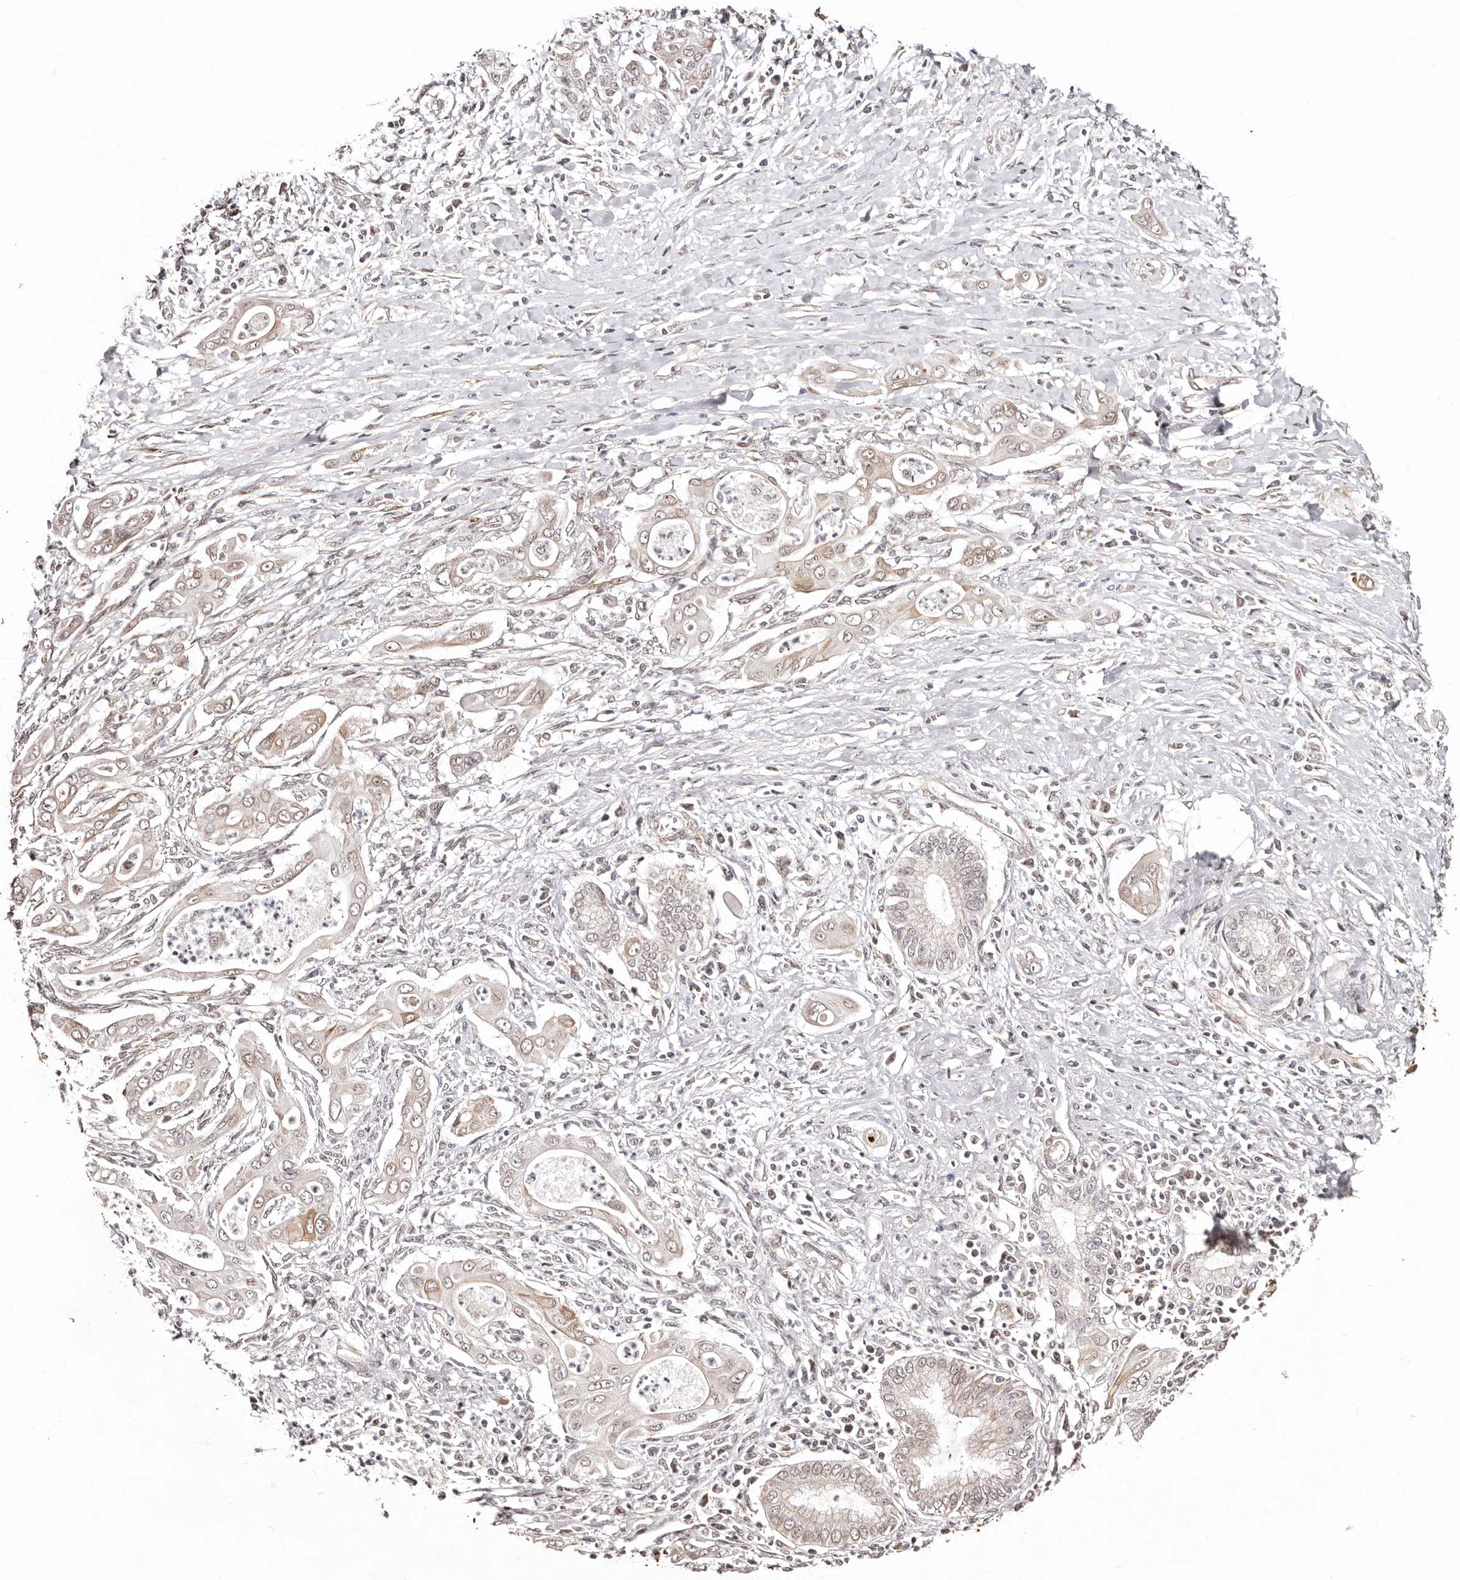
{"staining": {"intensity": "moderate", "quantity": "<25%", "location": "cytoplasmic/membranous"}, "tissue": "pancreatic cancer", "cell_type": "Tumor cells", "image_type": "cancer", "snomed": [{"axis": "morphology", "description": "Adenocarcinoma, NOS"}, {"axis": "topography", "description": "Pancreas"}], "caption": "An image of pancreatic adenocarcinoma stained for a protein exhibits moderate cytoplasmic/membranous brown staining in tumor cells. The protein of interest is stained brown, and the nuclei are stained in blue (DAB (3,3'-diaminobenzidine) IHC with brightfield microscopy, high magnification).", "gene": "HIVEP3", "patient": {"sex": "male", "age": 58}}